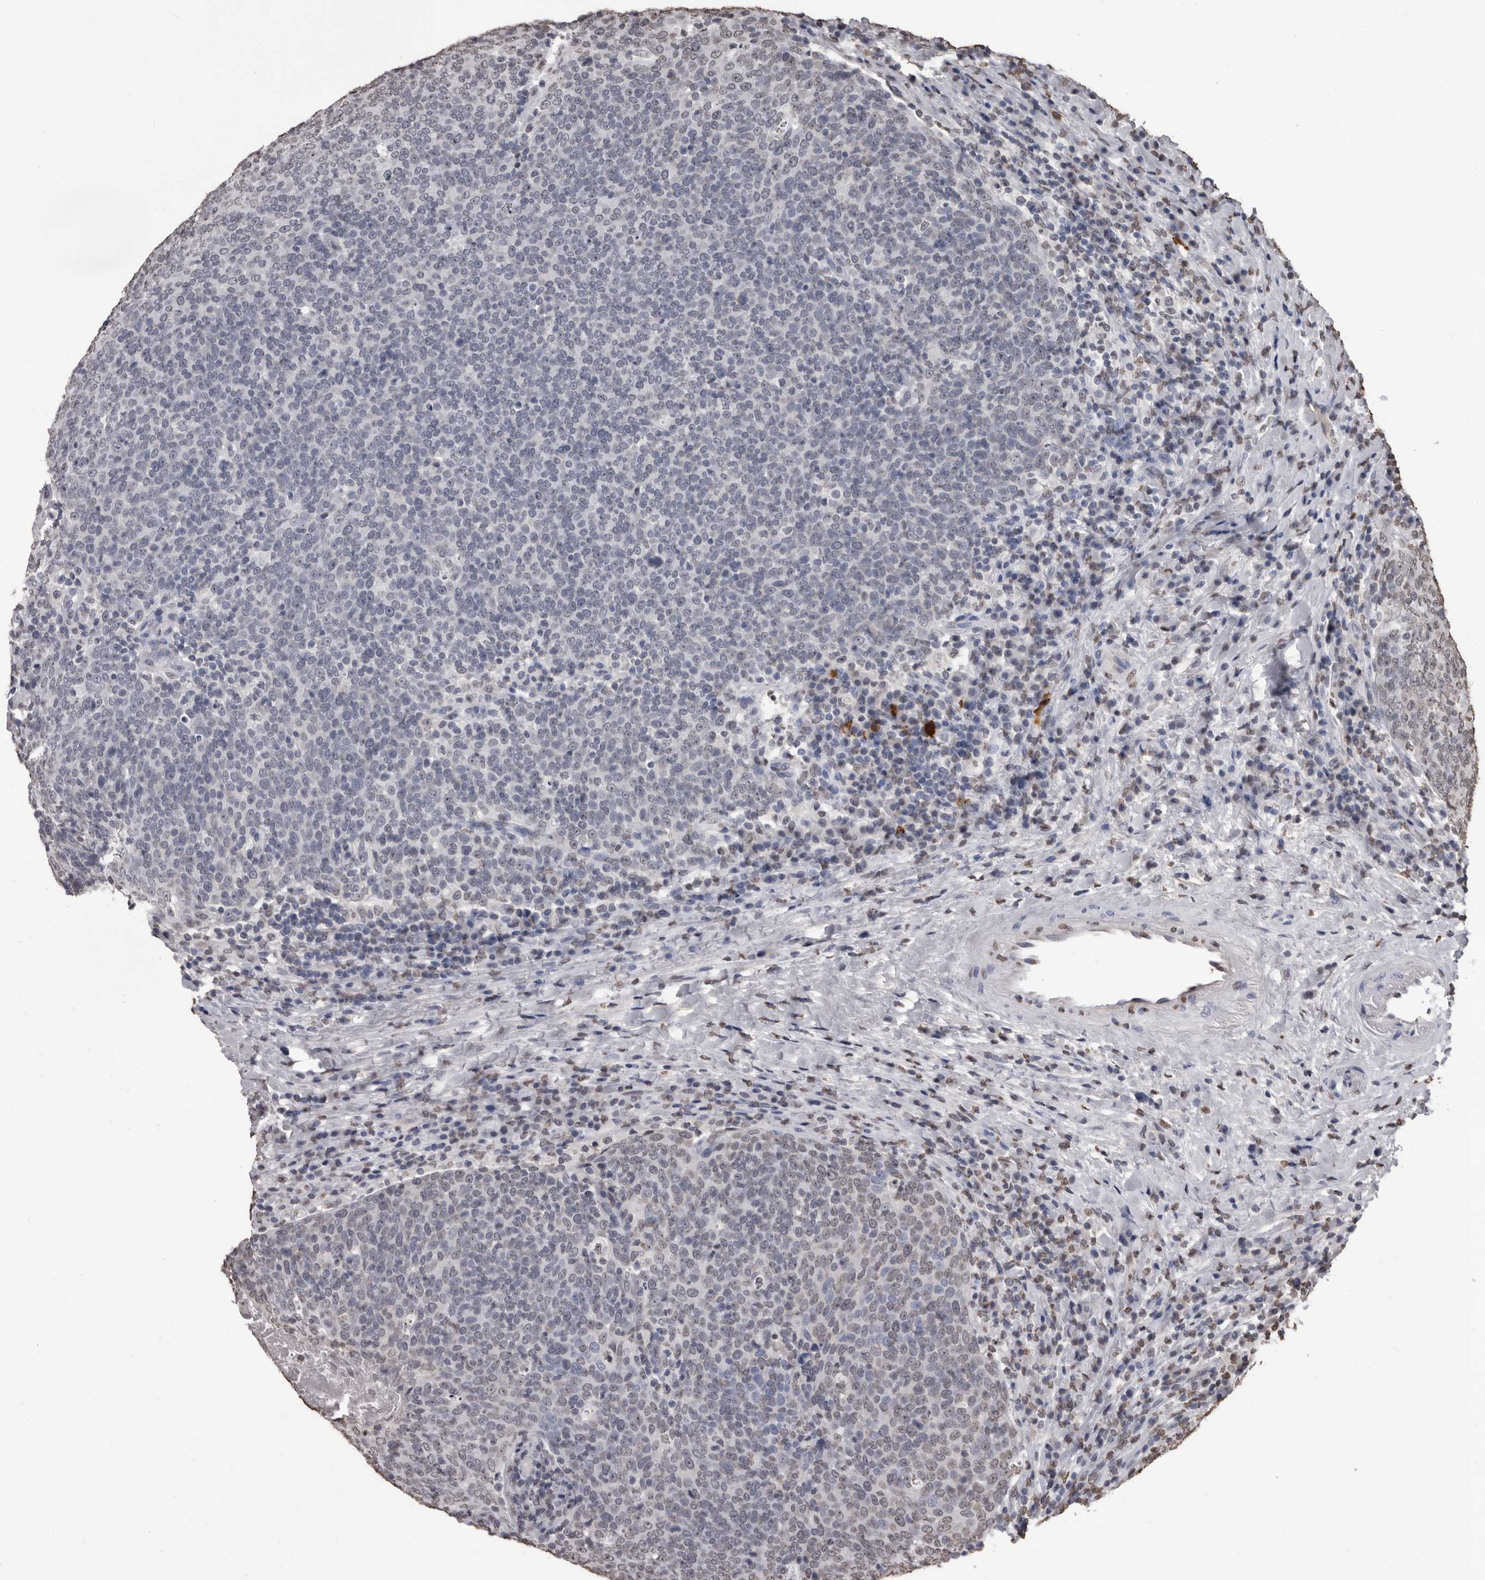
{"staining": {"intensity": "weak", "quantity": "25%-75%", "location": "nuclear"}, "tissue": "head and neck cancer", "cell_type": "Tumor cells", "image_type": "cancer", "snomed": [{"axis": "morphology", "description": "Squamous cell carcinoma, NOS"}, {"axis": "morphology", "description": "Squamous cell carcinoma, metastatic, NOS"}, {"axis": "topography", "description": "Lymph node"}, {"axis": "topography", "description": "Head-Neck"}], "caption": "This image demonstrates immunohistochemistry staining of human squamous cell carcinoma (head and neck), with low weak nuclear positivity in approximately 25%-75% of tumor cells.", "gene": "AHR", "patient": {"sex": "male", "age": 62}}